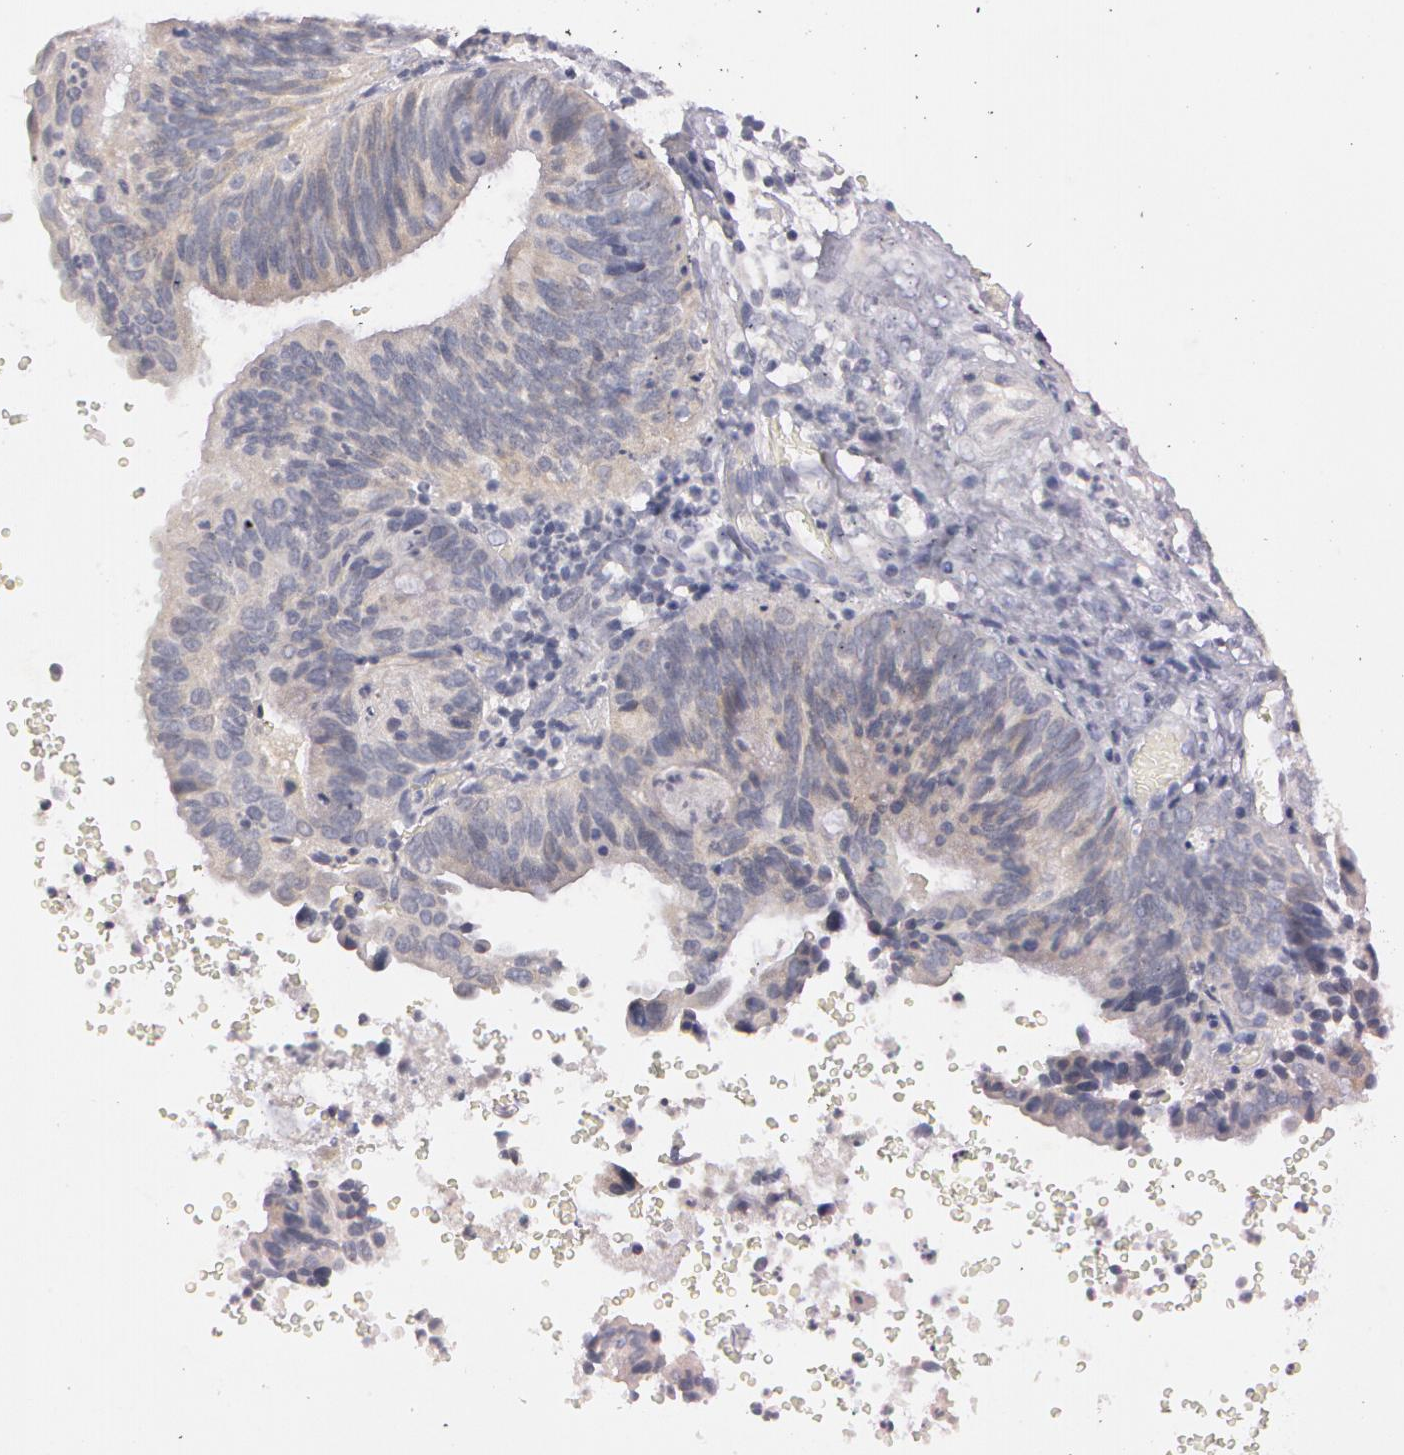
{"staining": {"intensity": "weak", "quantity": "25%-75%", "location": "cytoplasmic/membranous"}, "tissue": "ovarian cancer", "cell_type": "Tumor cells", "image_type": "cancer", "snomed": [{"axis": "morphology", "description": "Carcinoma, endometroid"}, {"axis": "topography", "description": "Ovary"}], "caption": "Brown immunohistochemical staining in human ovarian endometroid carcinoma displays weak cytoplasmic/membranous positivity in approximately 25%-75% of tumor cells.", "gene": "MXRA5", "patient": {"sex": "female", "age": 52}}